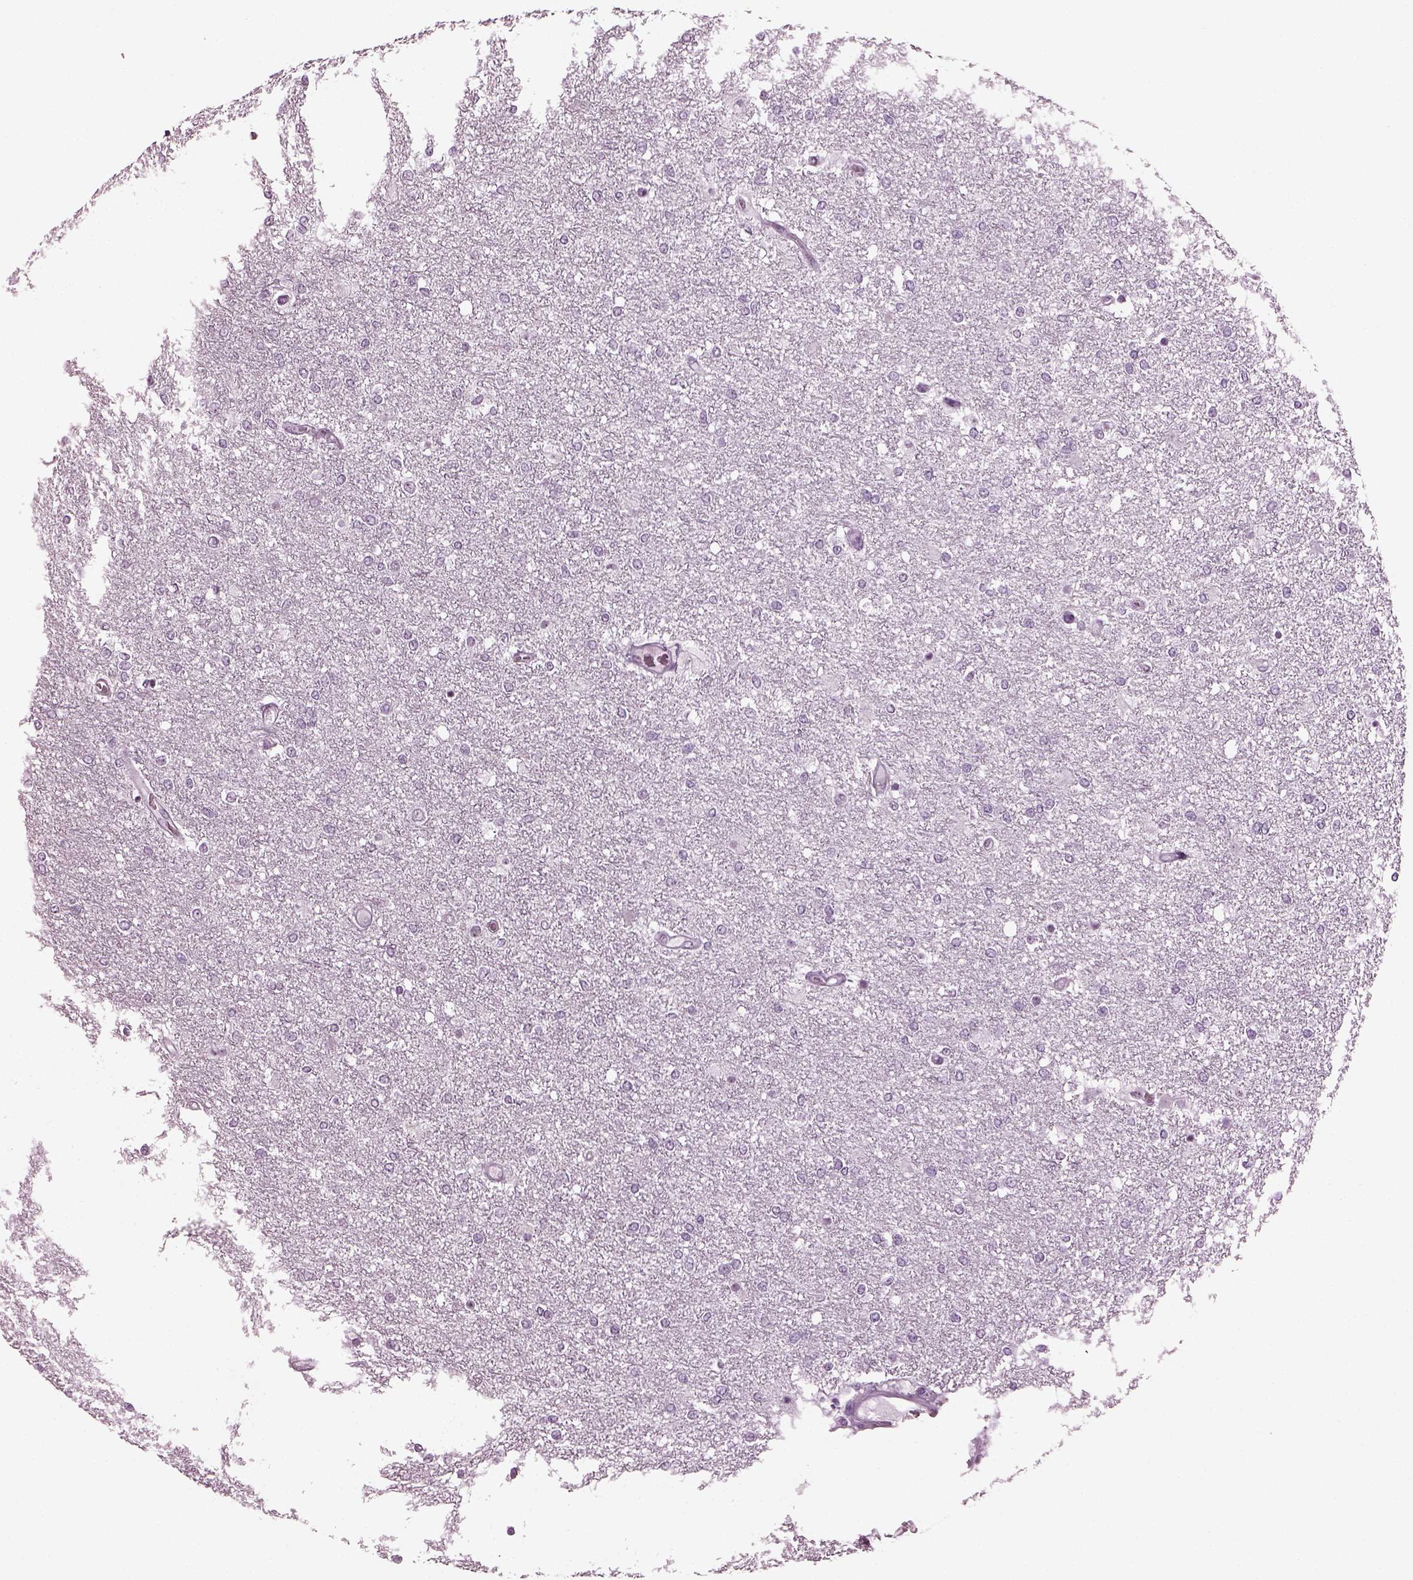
{"staining": {"intensity": "negative", "quantity": "none", "location": "none"}, "tissue": "glioma", "cell_type": "Tumor cells", "image_type": "cancer", "snomed": [{"axis": "morphology", "description": "Glioma, malignant, High grade"}, {"axis": "topography", "description": "Brain"}], "caption": "There is no significant positivity in tumor cells of glioma.", "gene": "ADGRG2", "patient": {"sex": "female", "age": 61}}